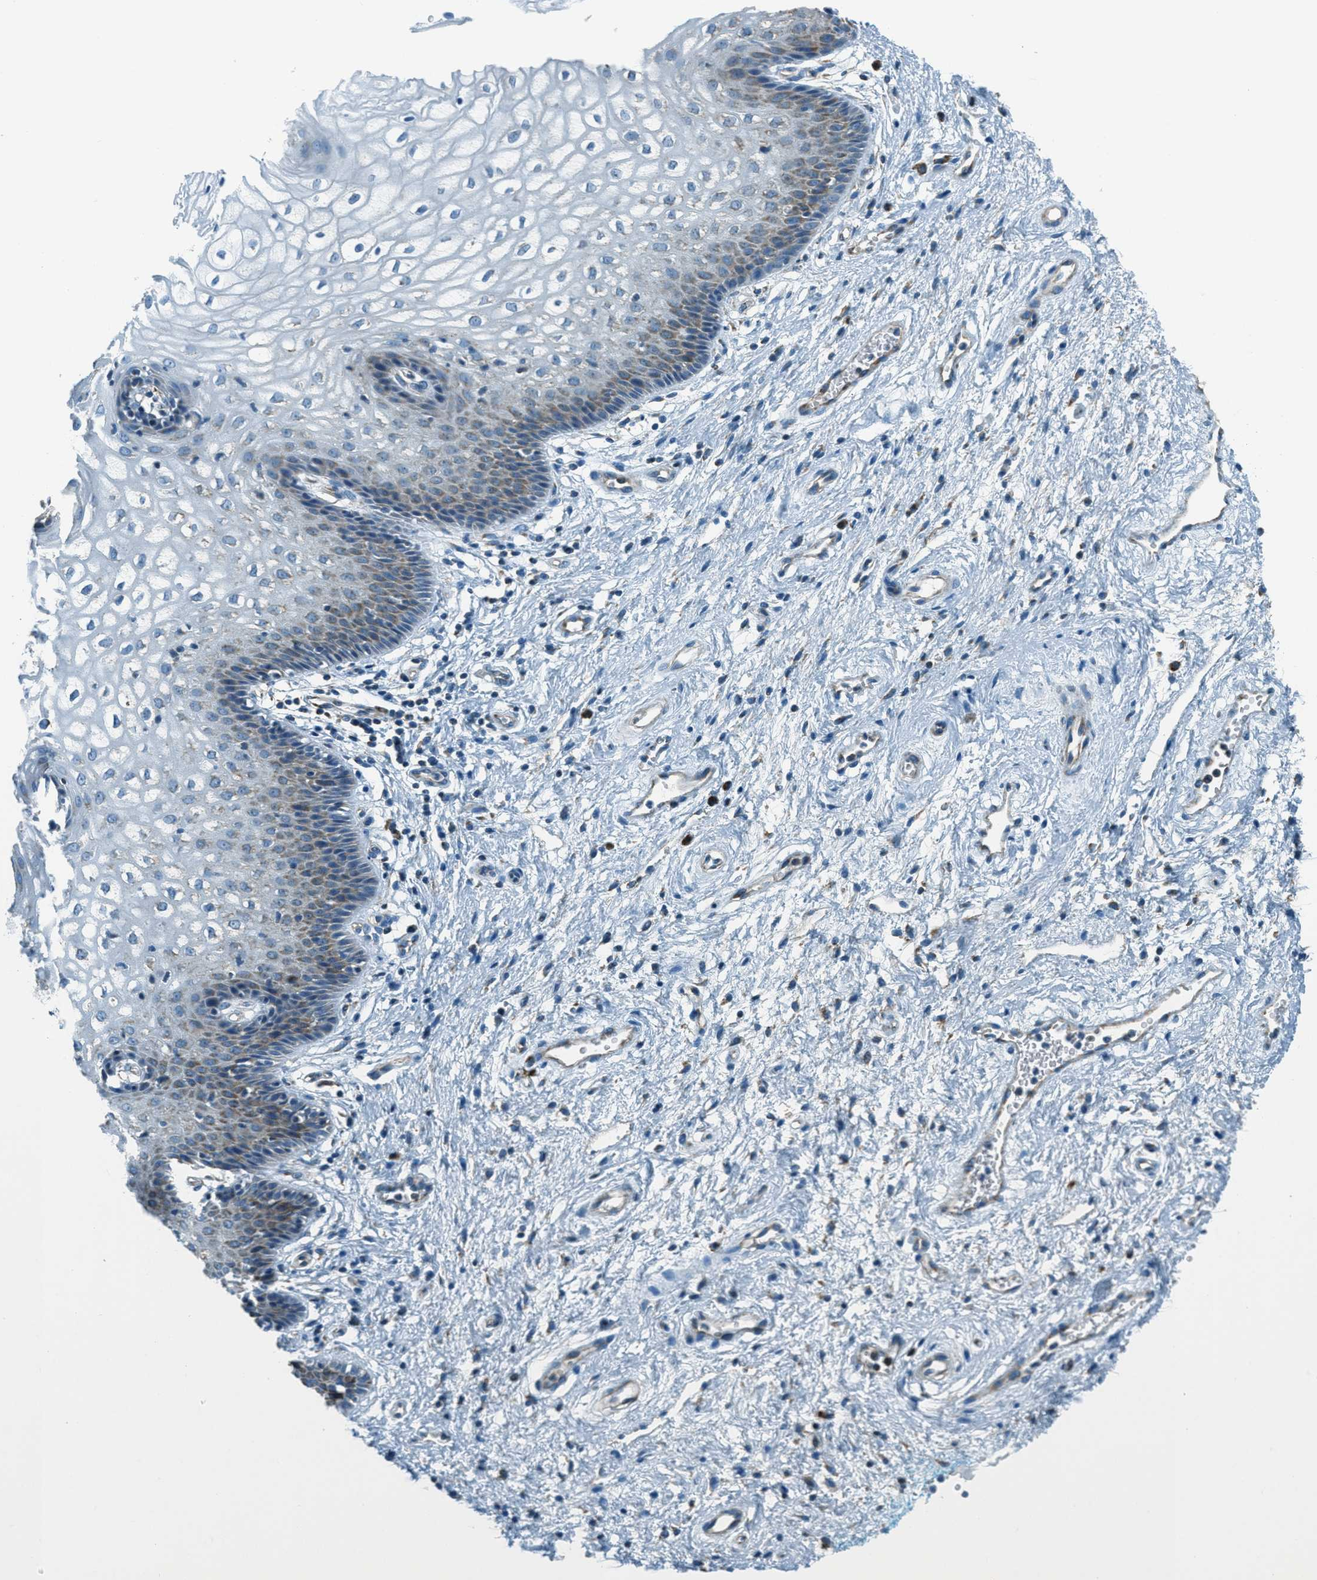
{"staining": {"intensity": "weak", "quantity": "<25%", "location": "cytoplasmic/membranous"}, "tissue": "vagina", "cell_type": "Squamous epithelial cells", "image_type": "normal", "snomed": [{"axis": "morphology", "description": "Normal tissue, NOS"}, {"axis": "topography", "description": "Vagina"}], "caption": "Immunohistochemical staining of unremarkable human vagina shows no significant positivity in squamous epithelial cells.", "gene": "CHST15", "patient": {"sex": "female", "age": 34}}